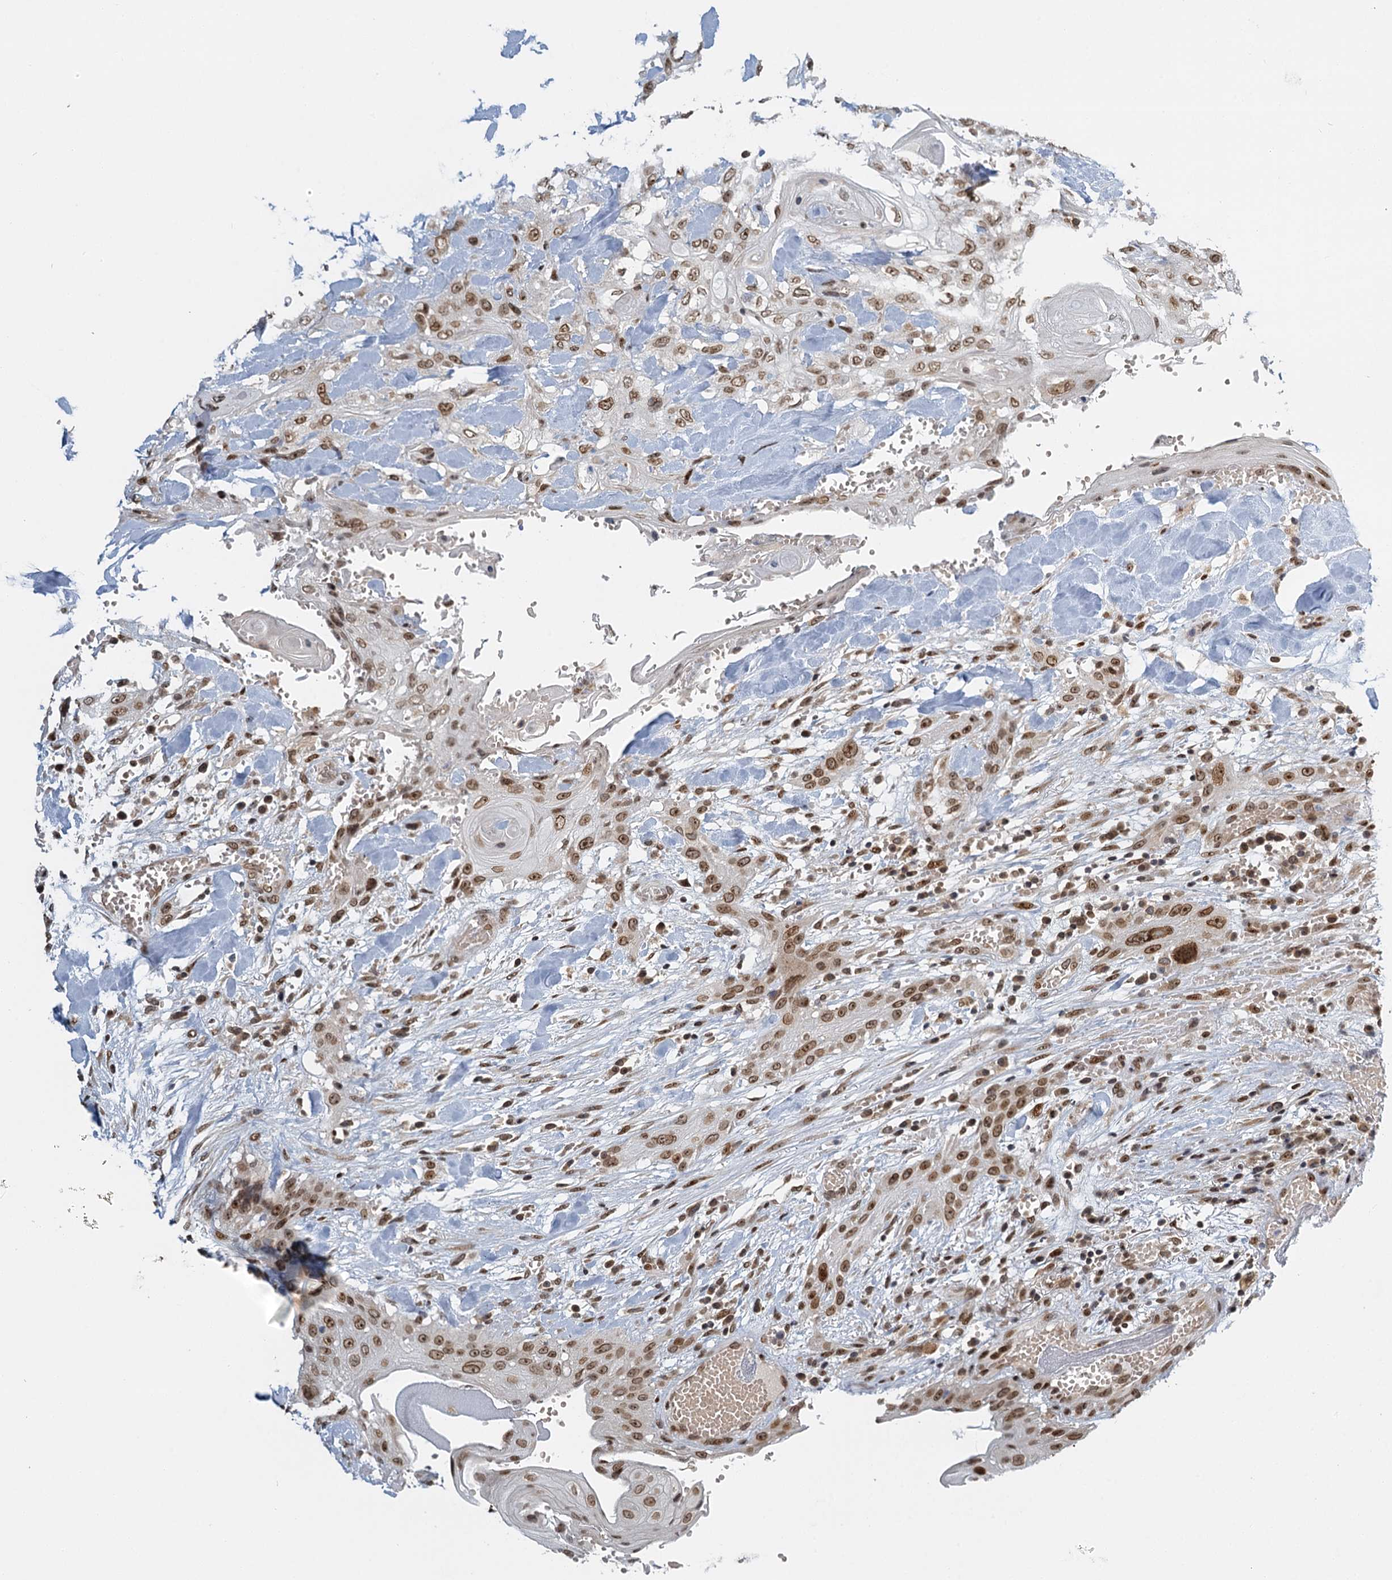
{"staining": {"intensity": "moderate", "quantity": ">75%", "location": "cytoplasmic/membranous,nuclear"}, "tissue": "head and neck cancer", "cell_type": "Tumor cells", "image_type": "cancer", "snomed": [{"axis": "morphology", "description": "Squamous cell carcinoma, NOS"}, {"axis": "topography", "description": "Head-Neck"}], "caption": "Immunohistochemistry (IHC) micrograph of human squamous cell carcinoma (head and neck) stained for a protein (brown), which reveals medium levels of moderate cytoplasmic/membranous and nuclear positivity in about >75% of tumor cells.", "gene": "TREX1", "patient": {"sex": "female", "age": 43}}